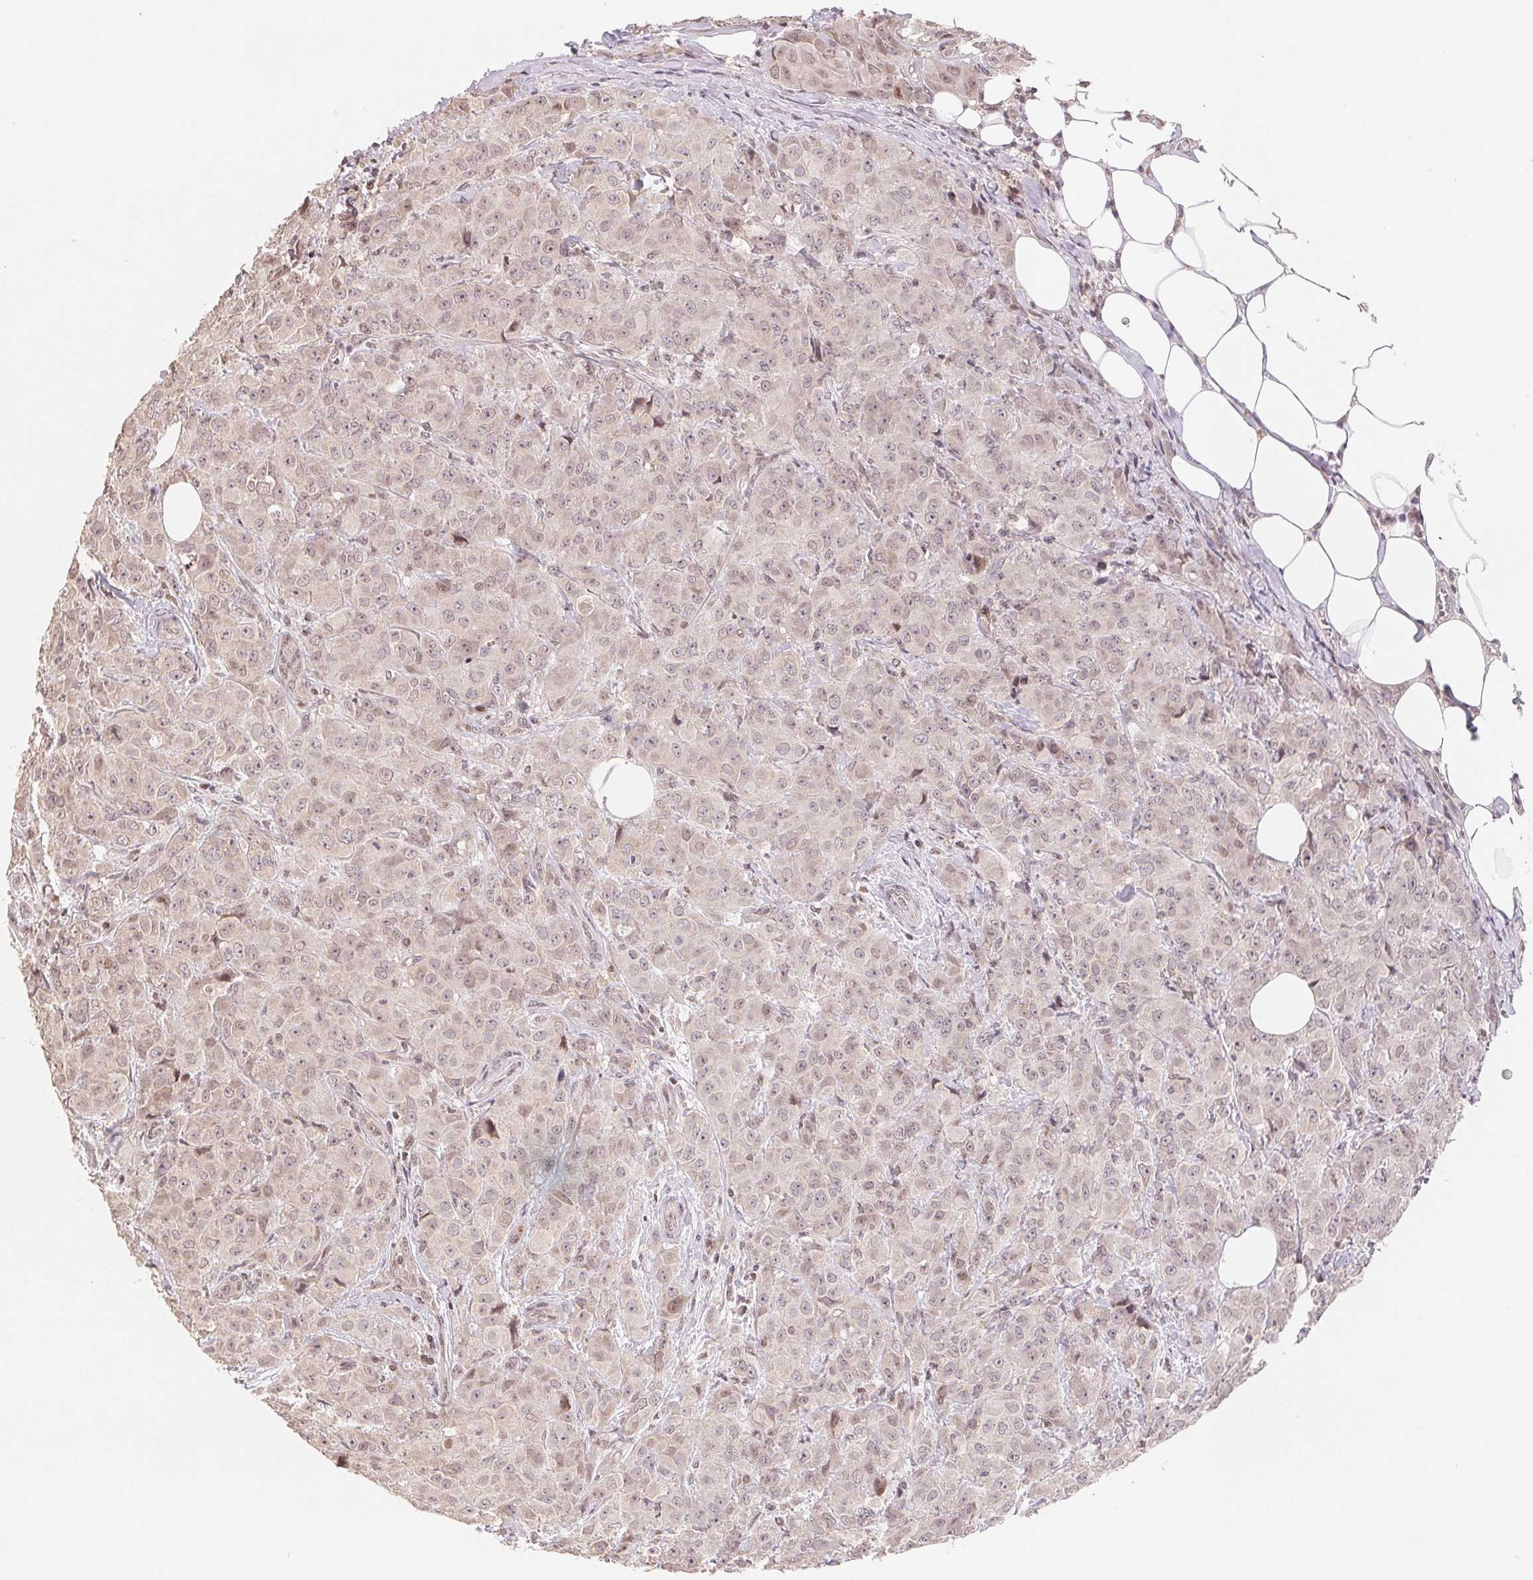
{"staining": {"intensity": "weak", "quantity": "<25%", "location": "nuclear"}, "tissue": "breast cancer", "cell_type": "Tumor cells", "image_type": "cancer", "snomed": [{"axis": "morphology", "description": "Normal tissue, NOS"}, {"axis": "morphology", "description": "Duct carcinoma"}, {"axis": "topography", "description": "Breast"}], "caption": "This is an immunohistochemistry (IHC) micrograph of human breast intraductal carcinoma. There is no staining in tumor cells.", "gene": "HMGN3", "patient": {"sex": "female", "age": 43}}